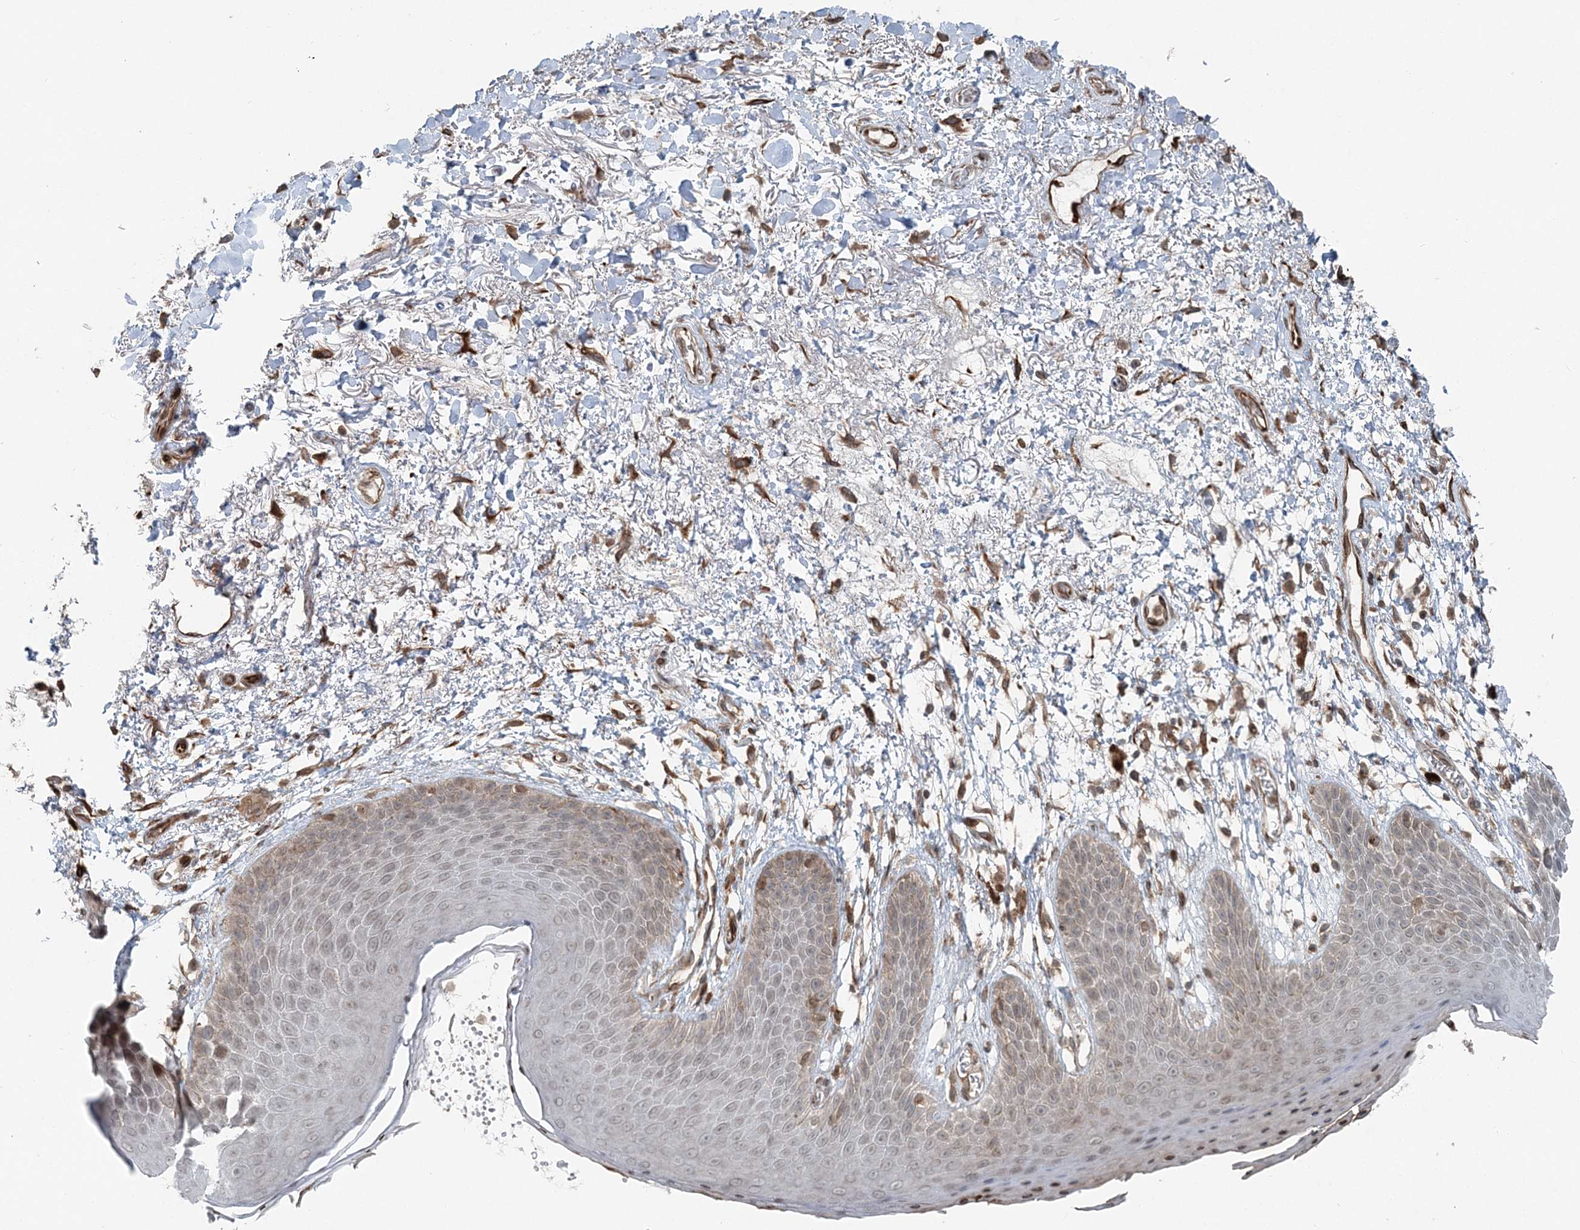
{"staining": {"intensity": "weak", "quantity": "<25%", "location": "cytoplasmic/membranous"}, "tissue": "skin", "cell_type": "Epidermal cells", "image_type": "normal", "snomed": [{"axis": "morphology", "description": "Normal tissue, NOS"}, {"axis": "topography", "description": "Anal"}], "caption": "Immunohistochemistry (IHC) image of unremarkable human skin stained for a protein (brown), which reveals no staining in epidermal cells.", "gene": "FBXL17", "patient": {"sex": "male", "age": 74}}